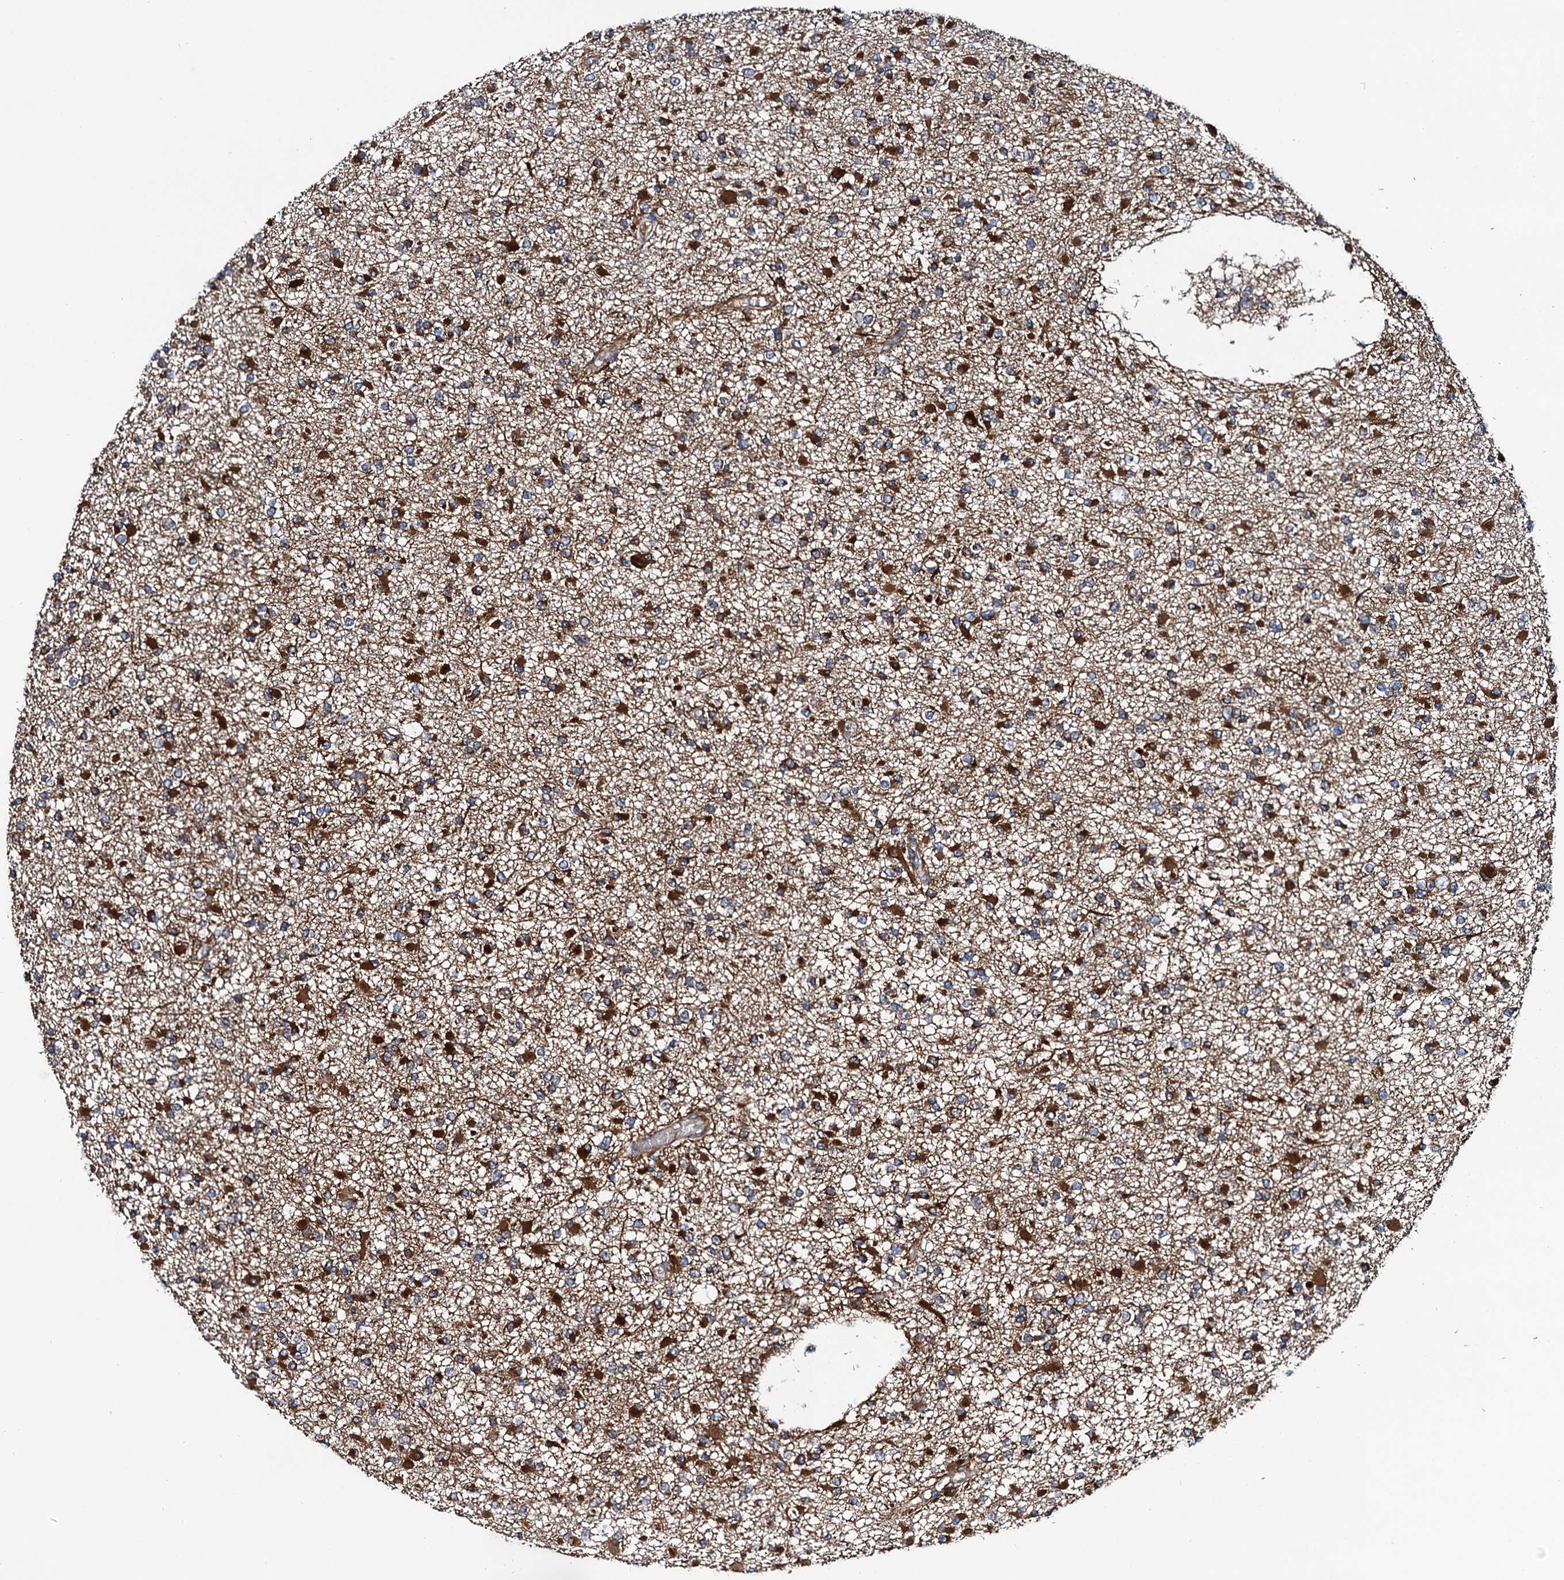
{"staining": {"intensity": "strong", "quantity": "25%-75%", "location": "cytoplasmic/membranous"}, "tissue": "glioma", "cell_type": "Tumor cells", "image_type": "cancer", "snomed": [{"axis": "morphology", "description": "Glioma, malignant, Low grade"}, {"axis": "topography", "description": "Brain"}], "caption": "This micrograph displays low-grade glioma (malignant) stained with immunohistochemistry to label a protein in brown. The cytoplasmic/membranous of tumor cells show strong positivity for the protein. Nuclei are counter-stained blue.", "gene": "NEK1", "patient": {"sex": "female", "age": 22}}